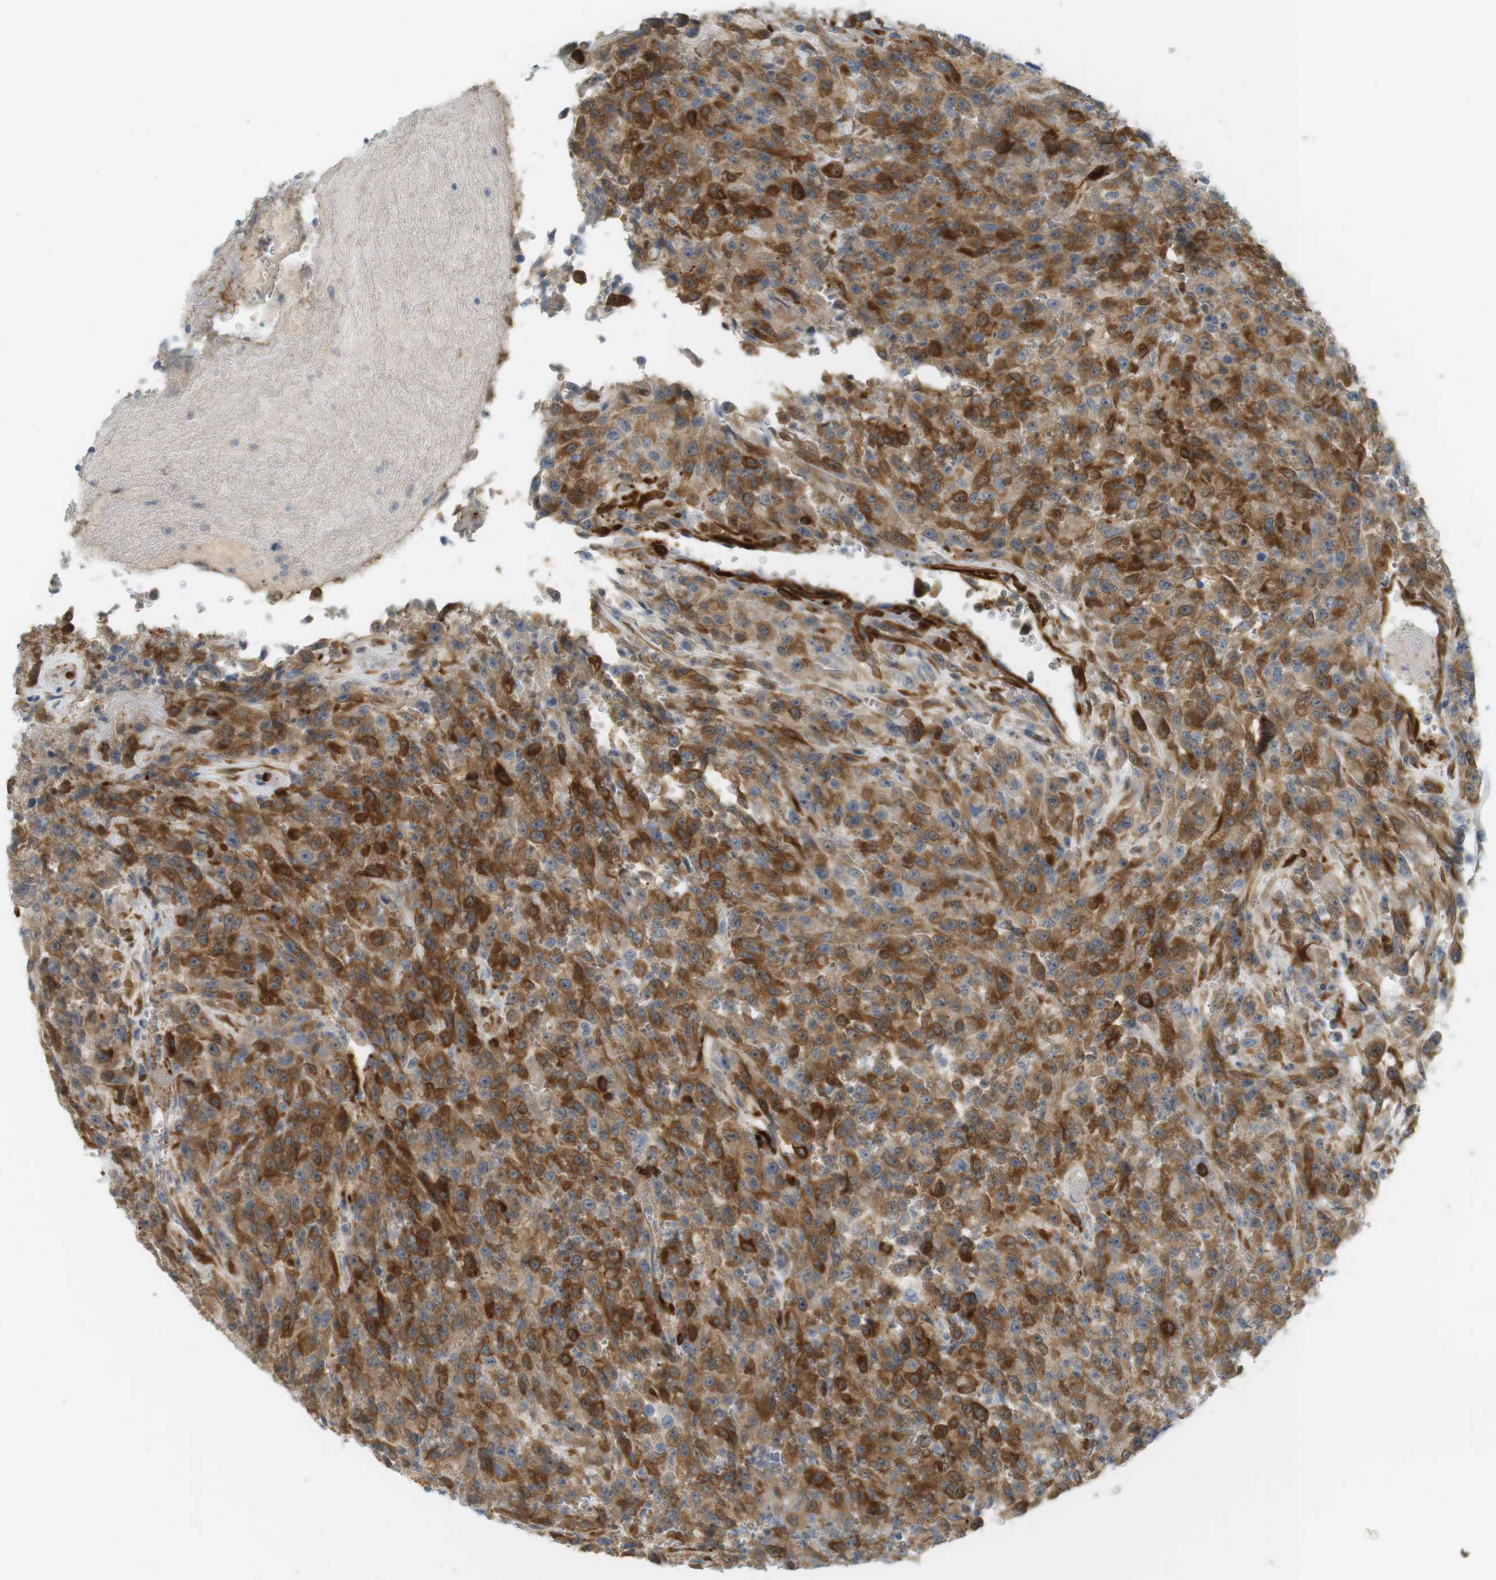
{"staining": {"intensity": "strong", "quantity": ">75%", "location": "cytoplasmic/membranous"}, "tissue": "urothelial cancer", "cell_type": "Tumor cells", "image_type": "cancer", "snomed": [{"axis": "morphology", "description": "Urothelial carcinoma, High grade"}, {"axis": "topography", "description": "Urinary bladder"}], "caption": "Immunohistochemistry micrograph of neoplastic tissue: human urothelial carcinoma (high-grade) stained using immunohistochemistry exhibits high levels of strong protein expression localized specifically in the cytoplasmic/membranous of tumor cells, appearing as a cytoplasmic/membranous brown color.", "gene": "PDE3A", "patient": {"sex": "male", "age": 46}}